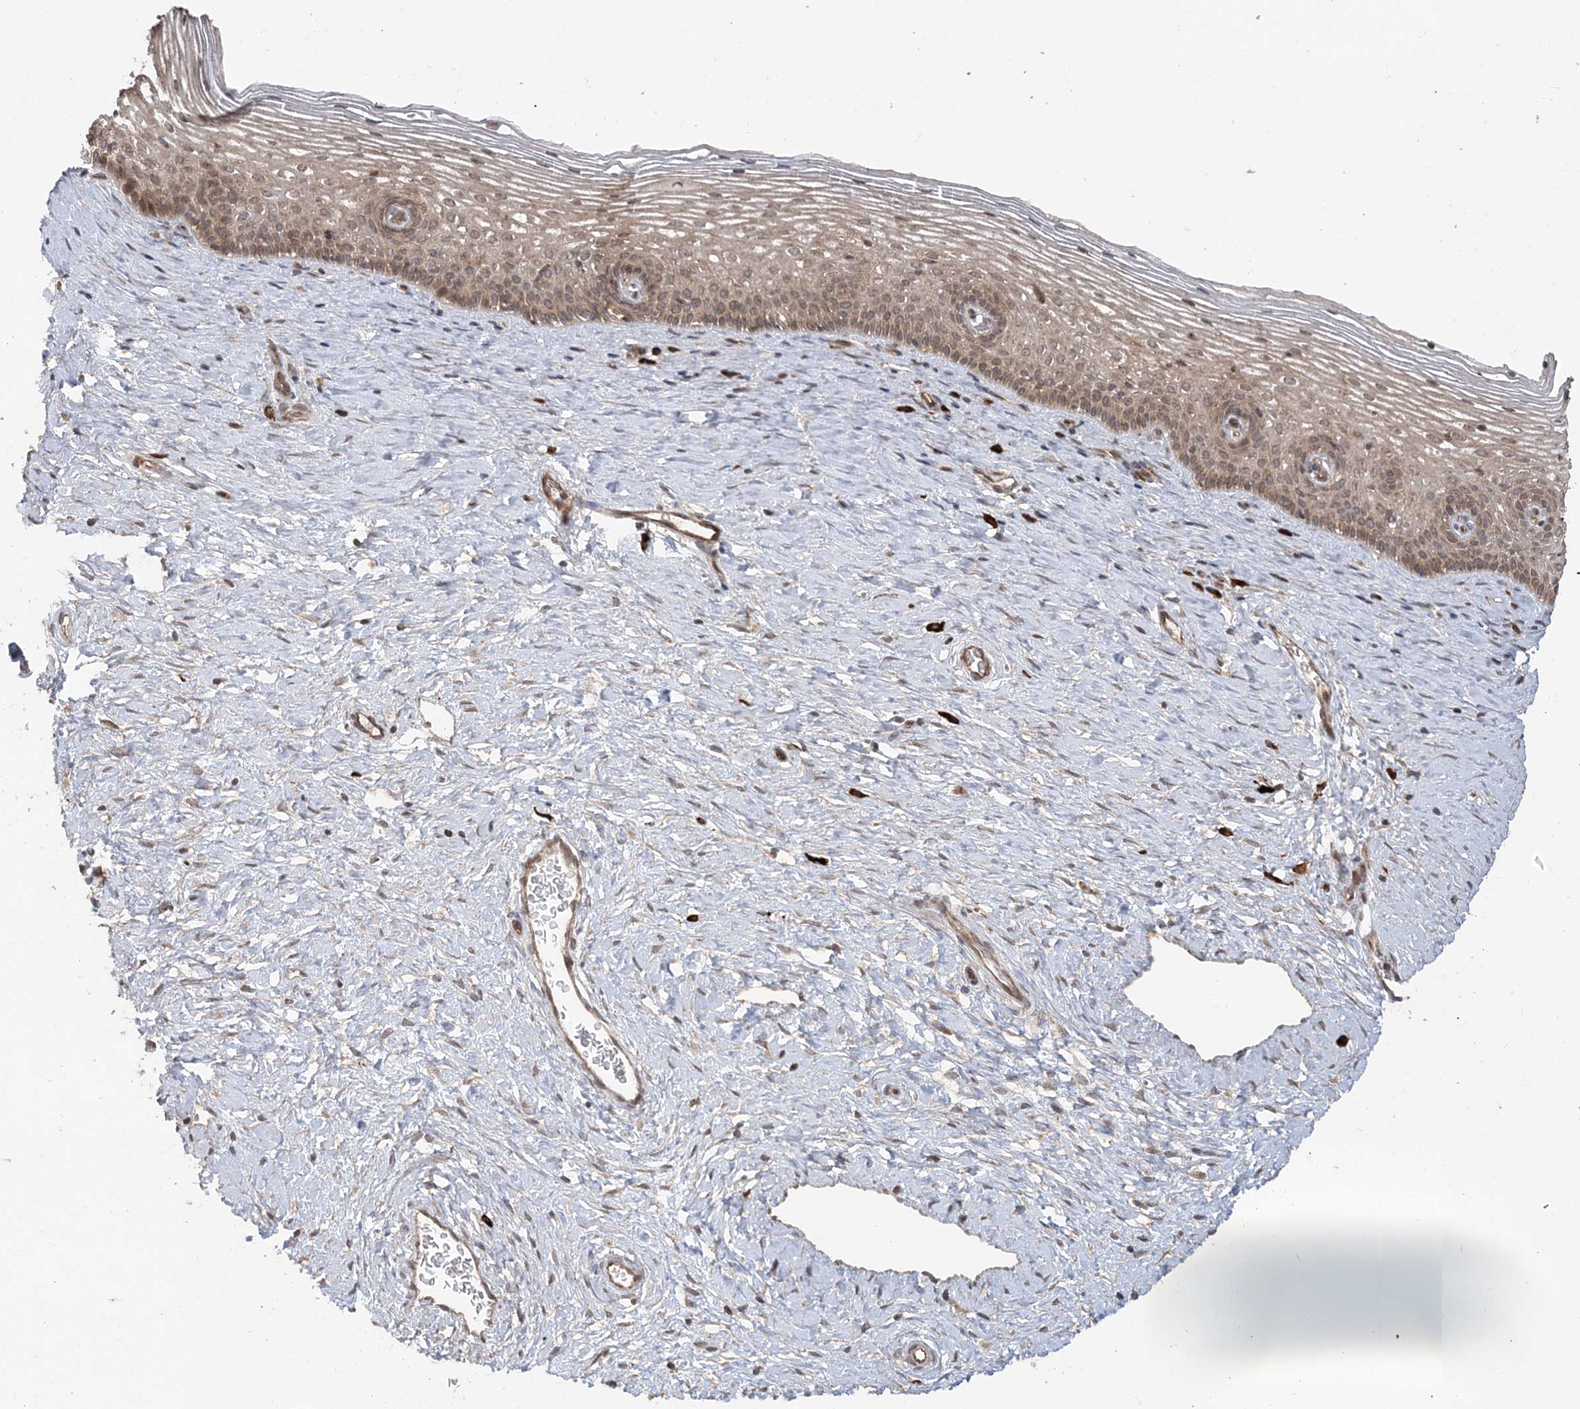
{"staining": {"intensity": "moderate", "quantity": ">75%", "location": "cytoplasmic/membranous"}, "tissue": "cervix", "cell_type": "Glandular cells", "image_type": "normal", "snomed": [{"axis": "morphology", "description": "Normal tissue, NOS"}, {"axis": "topography", "description": "Cervix"}], "caption": "Brown immunohistochemical staining in benign human cervix exhibits moderate cytoplasmic/membranous positivity in approximately >75% of glandular cells.", "gene": "HERPUD1", "patient": {"sex": "female", "age": 33}}